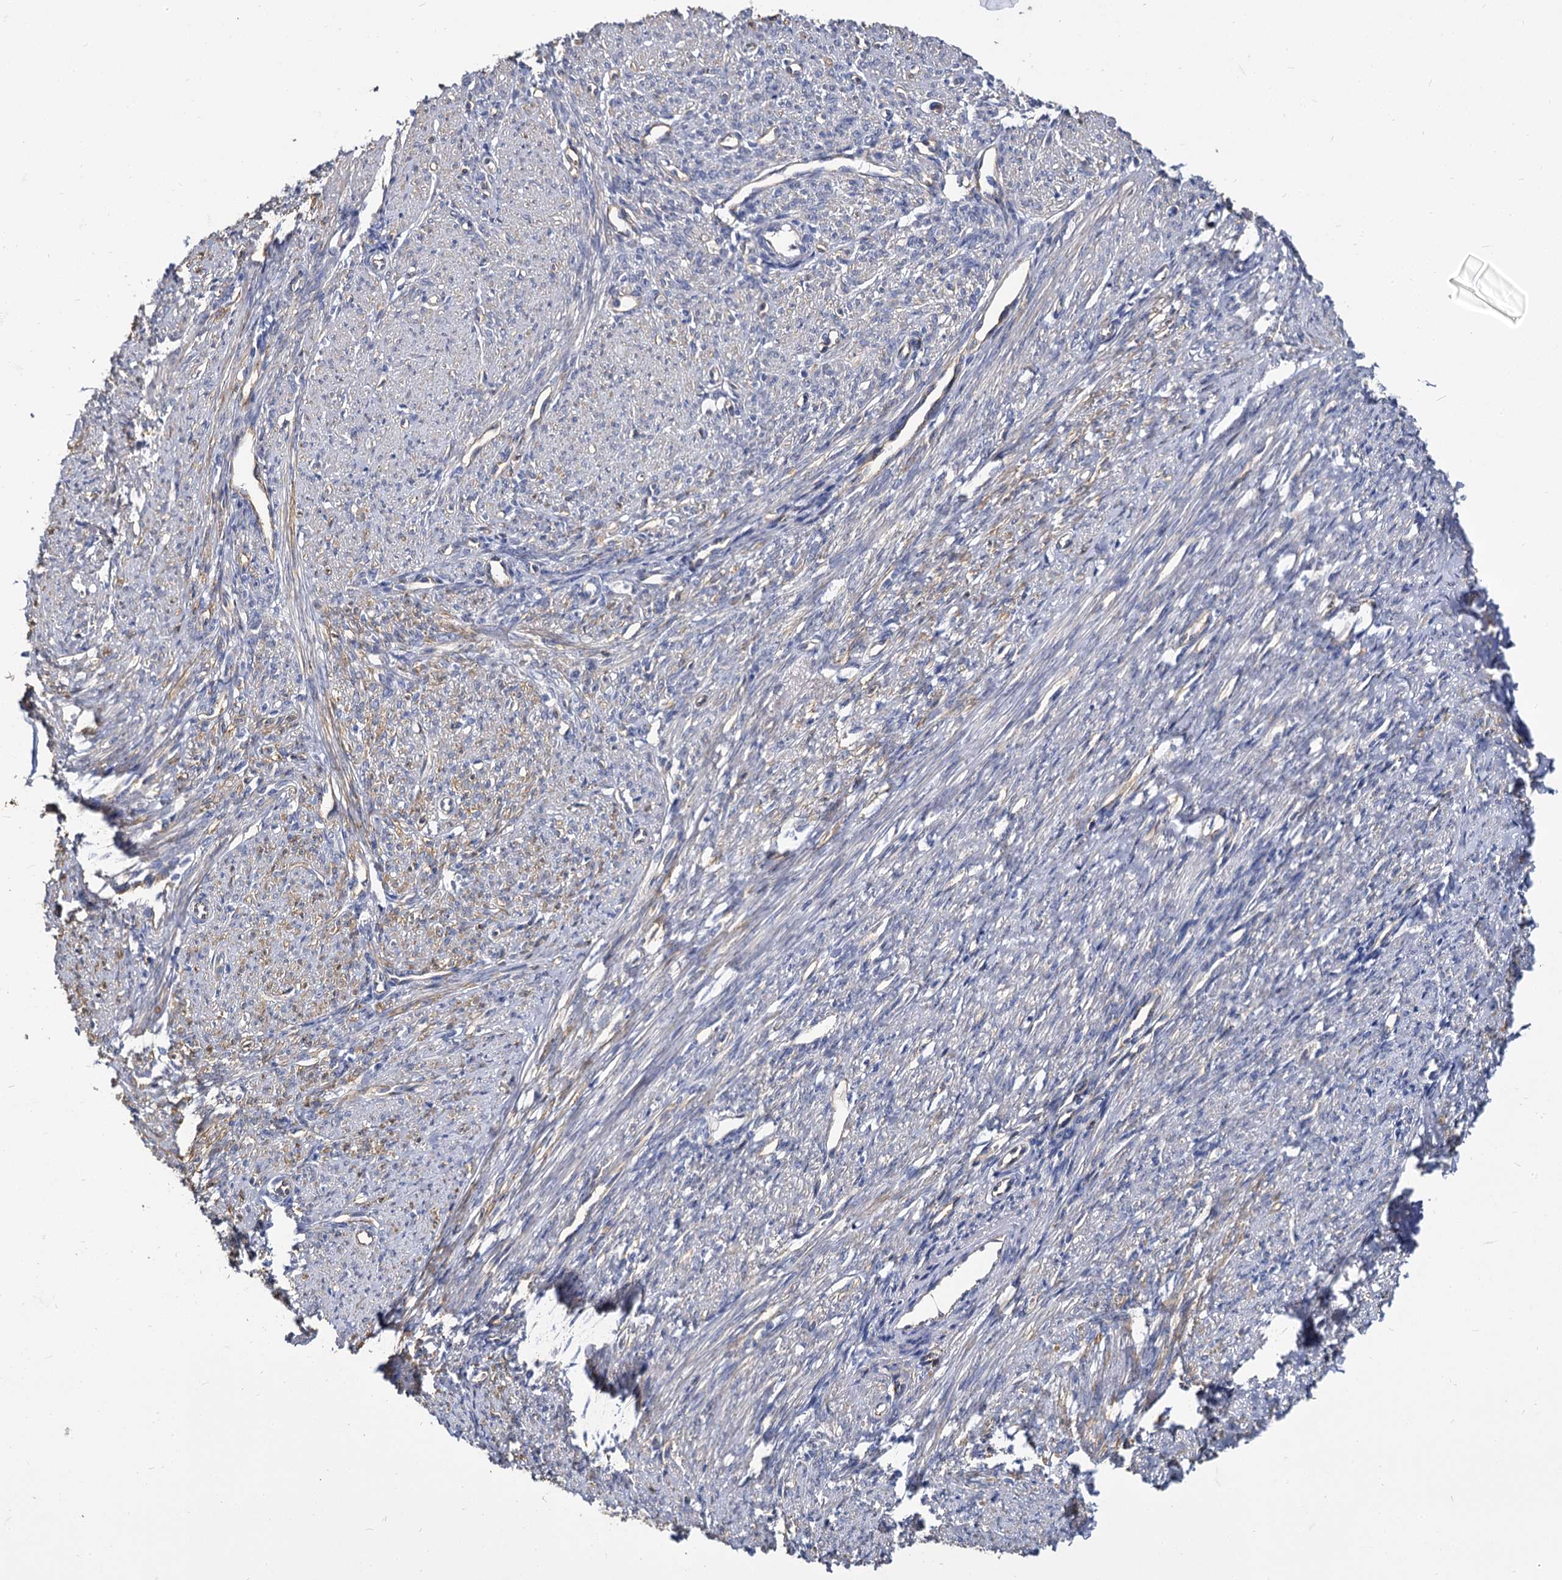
{"staining": {"intensity": "negative", "quantity": "none", "location": "none"}, "tissue": "smooth muscle", "cell_type": "Smooth muscle cells", "image_type": "normal", "snomed": [{"axis": "morphology", "description": "Normal tissue, NOS"}, {"axis": "topography", "description": "Smooth muscle"}, {"axis": "topography", "description": "Uterus"}], "caption": "Smooth muscle was stained to show a protein in brown. There is no significant expression in smooth muscle cells. (Immunohistochemistry (ihc), brightfield microscopy, high magnification).", "gene": "CBFB", "patient": {"sex": "female", "age": 59}}